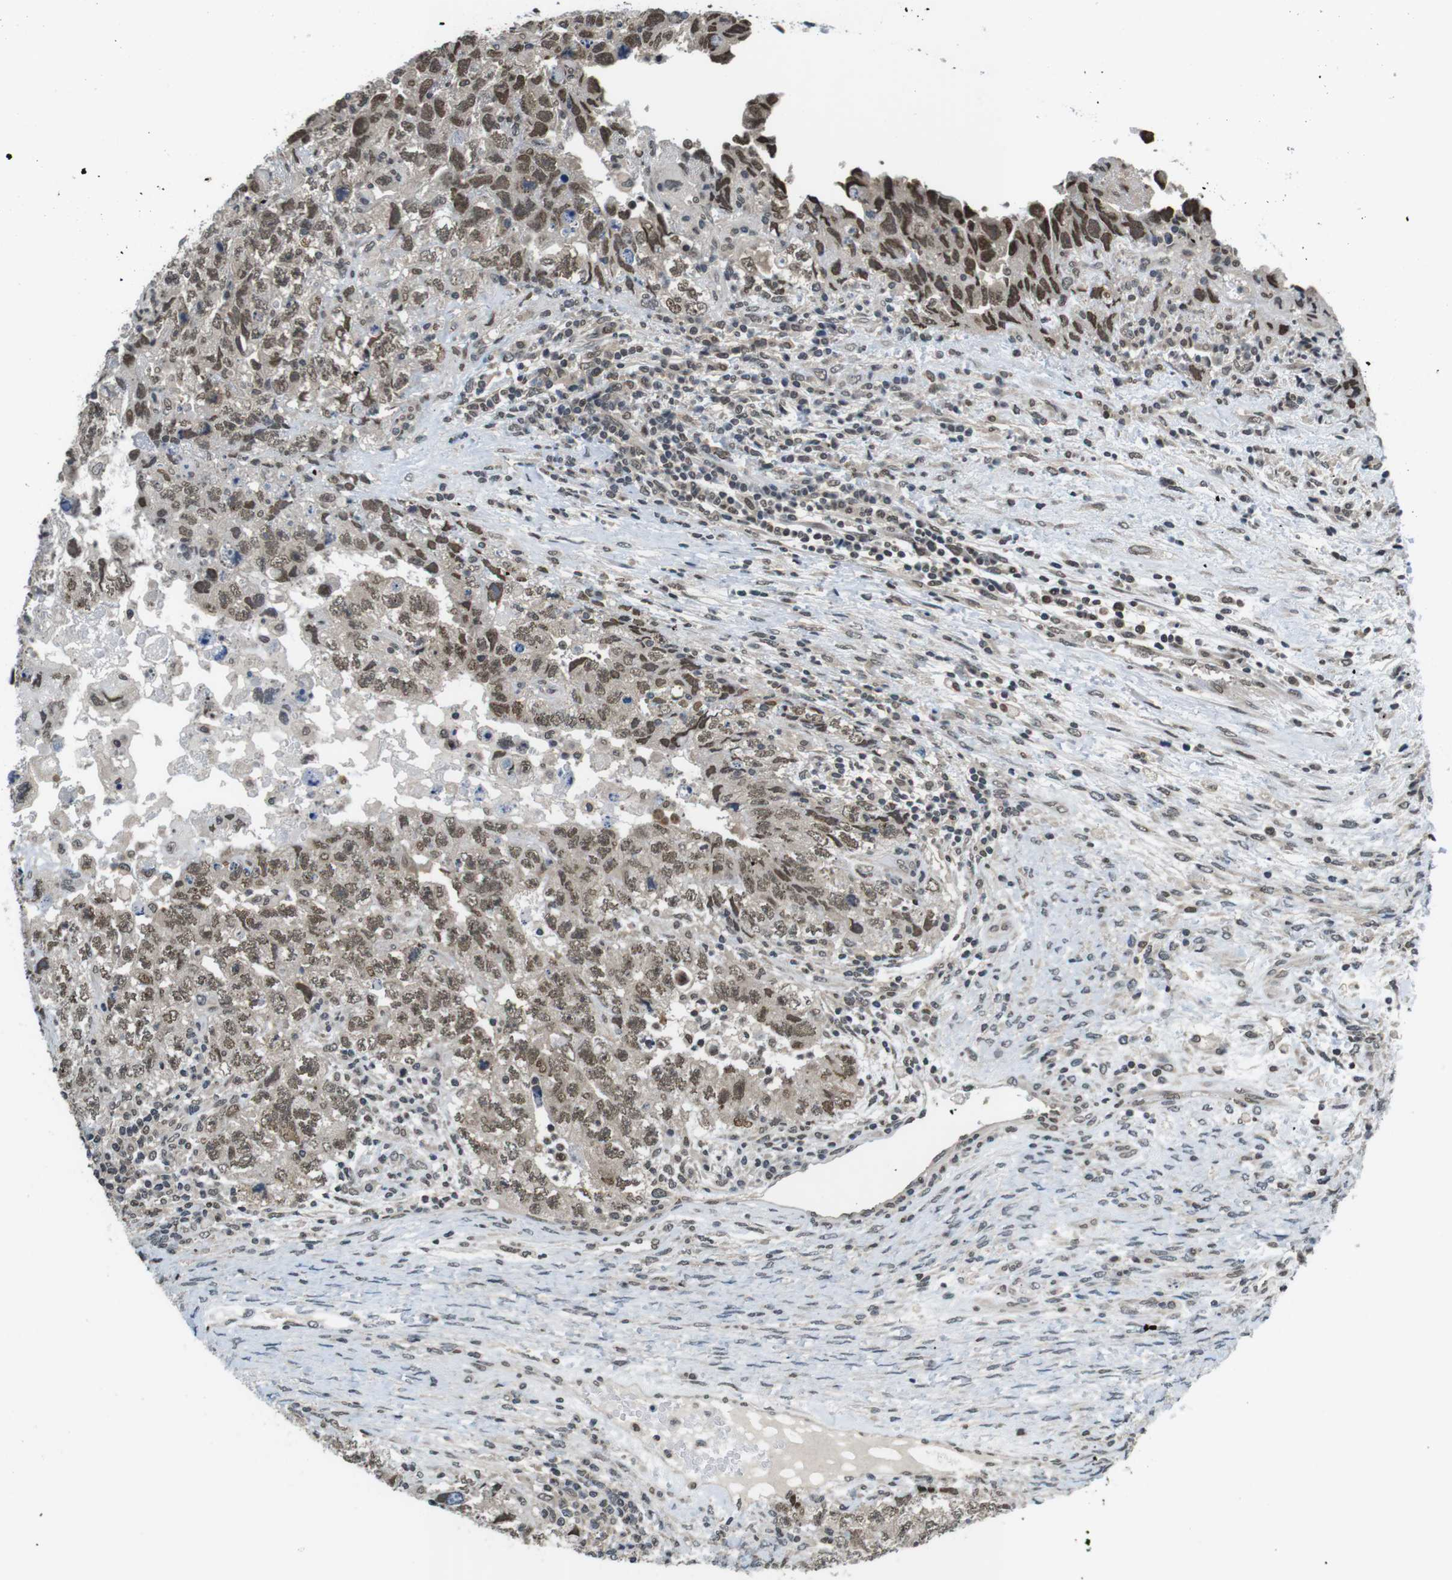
{"staining": {"intensity": "weak", "quantity": ">75%", "location": "nuclear"}, "tissue": "testis cancer", "cell_type": "Tumor cells", "image_type": "cancer", "snomed": [{"axis": "morphology", "description": "Carcinoma, Embryonal, NOS"}, {"axis": "topography", "description": "Testis"}], "caption": "Immunohistochemical staining of human testis cancer reveals low levels of weak nuclear staining in approximately >75% of tumor cells.", "gene": "NEK4", "patient": {"sex": "male", "age": 36}}